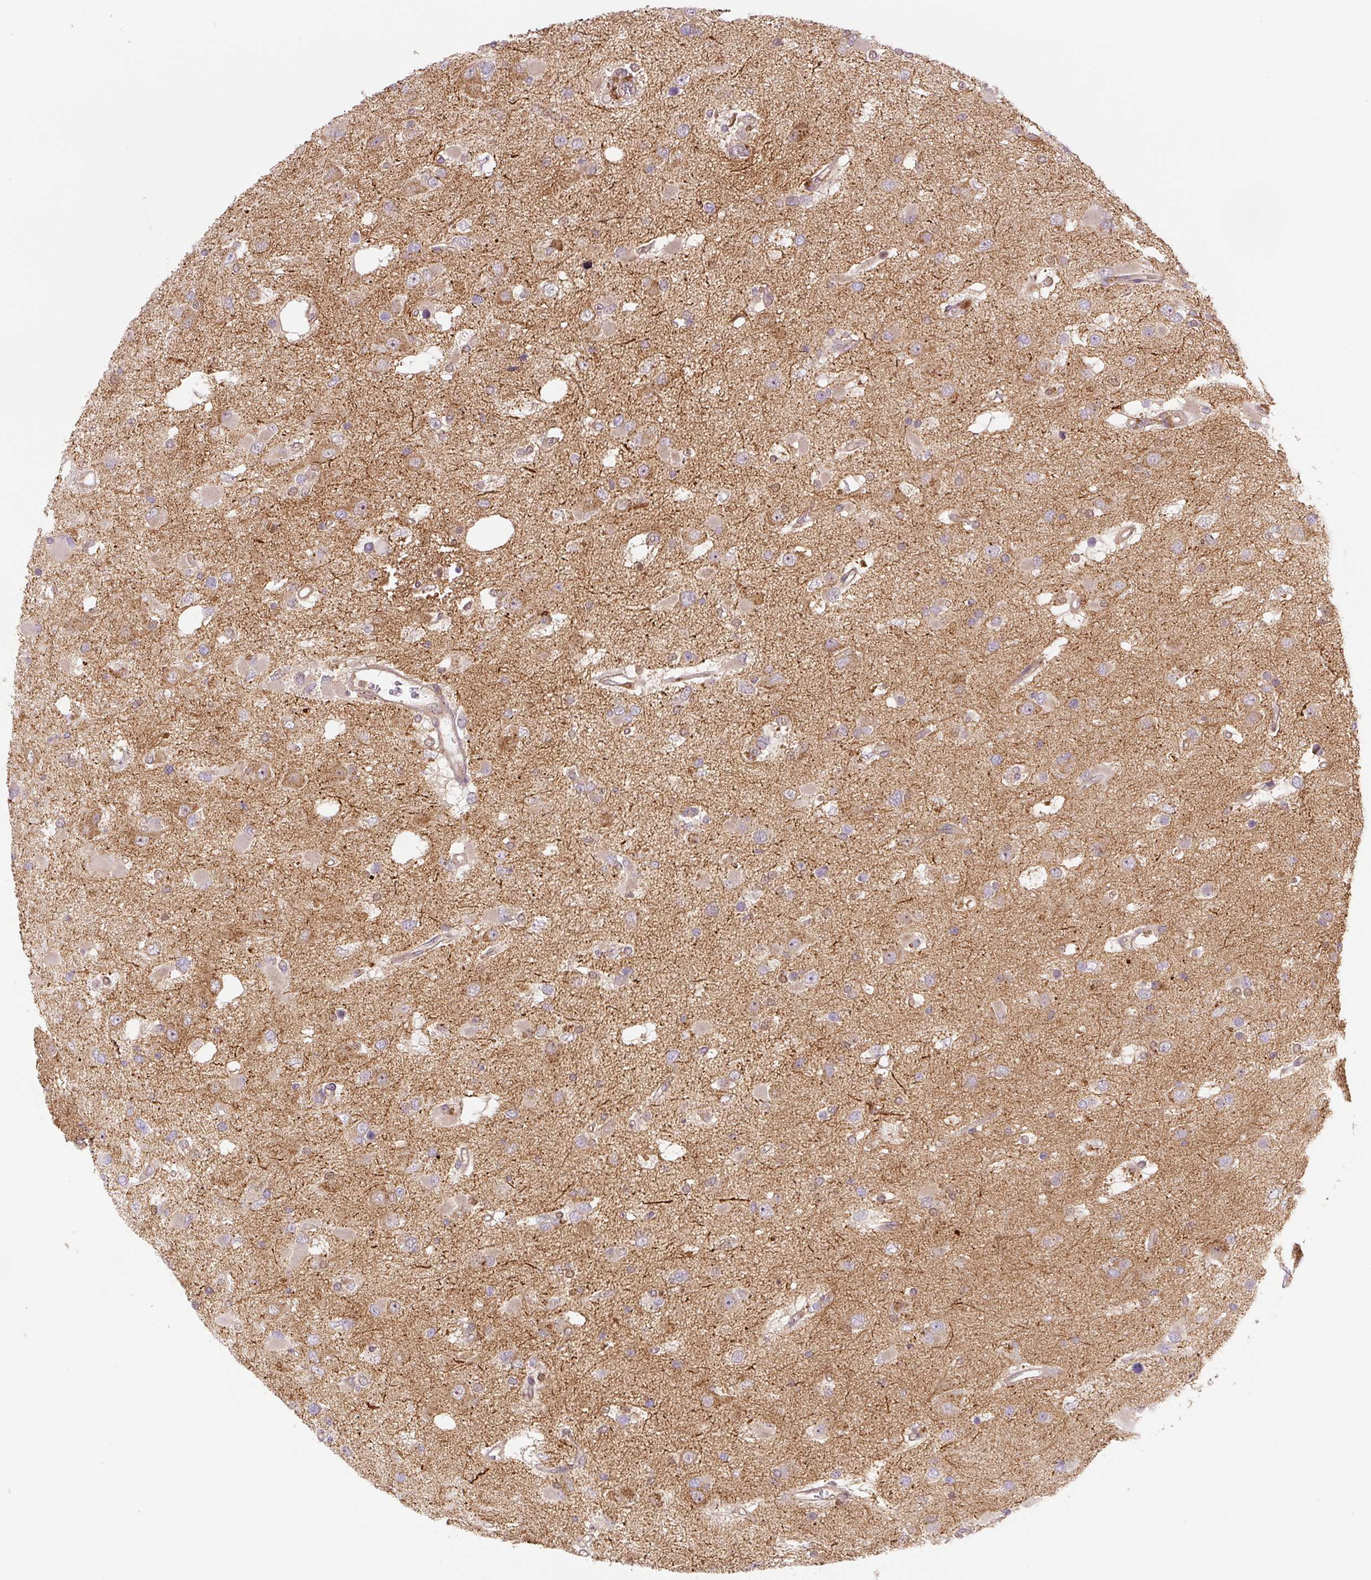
{"staining": {"intensity": "moderate", "quantity": "<25%", "location": "cytoplasmic/membranous"}, "tissue": "glioma", "cell_type": "Tumor cells", "image_type": "cancer", "snomed": [{"axis": "morphology", "description": "Glioma, malignant, High grade"}, {"axis": "topography", "description": "Brain"}], "caption": "Immunohistochemical staining of malignant glioma (high-grade) shows moderate cytoplasmic/membranous protein positivity in approximately <25% of tumor cells.", "gene": "ZSWIM7", "patient": {"sex": "male", "age": 53}}